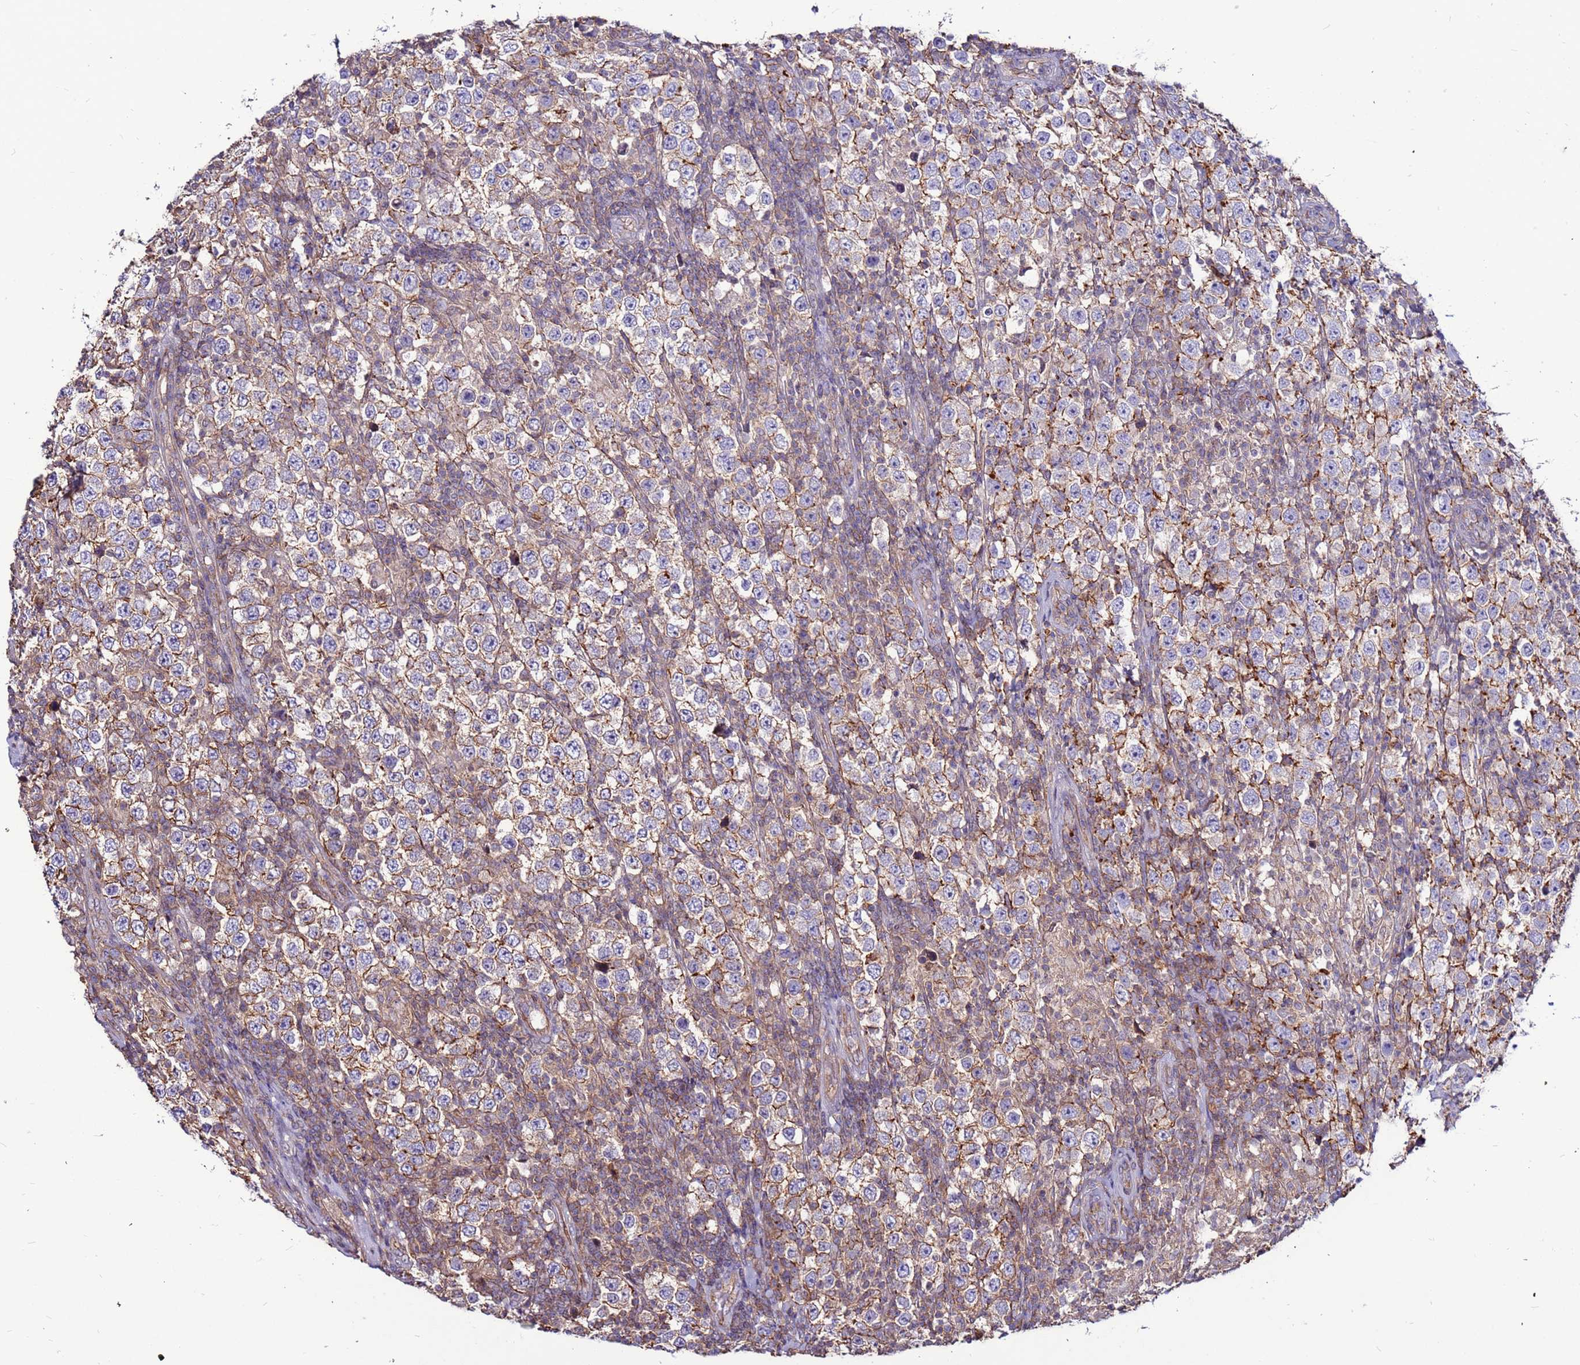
{"staining": {"intensity": "moderate", "quantity": ">75%", "location": "cytoplasmic/membranous"}, "tissue": "testis cancer", "cell_type": "Tumor cells", "image_type": "cancer", "snomed": [{"axis": "morphology", "description": "Normal tissue, NOS"}, {"axis": "morphology", "description": "Urothelial carcinoma, High grade"}, {"axis": "morphology", "description": "Seminoma, NOS"}, {"axis": "morphology", "description": "Carcinoma, Embryonal, NOS"}, {"axis": "topography", "description": "Urinary bladder"}, {"axis": "topography", "description": "Testis"}], "caption": "This image demonstrates high-grade urothelial carcinoma (testis) stained with immunohistochemistry to label a protein in brown. The cytoplasmic/membranous of tumor cells show moderate positivity for the protein. Nuclei are counter-stained blue.", "gene": "NRN1L", "patient": {"sex": "male", "age": 41}}